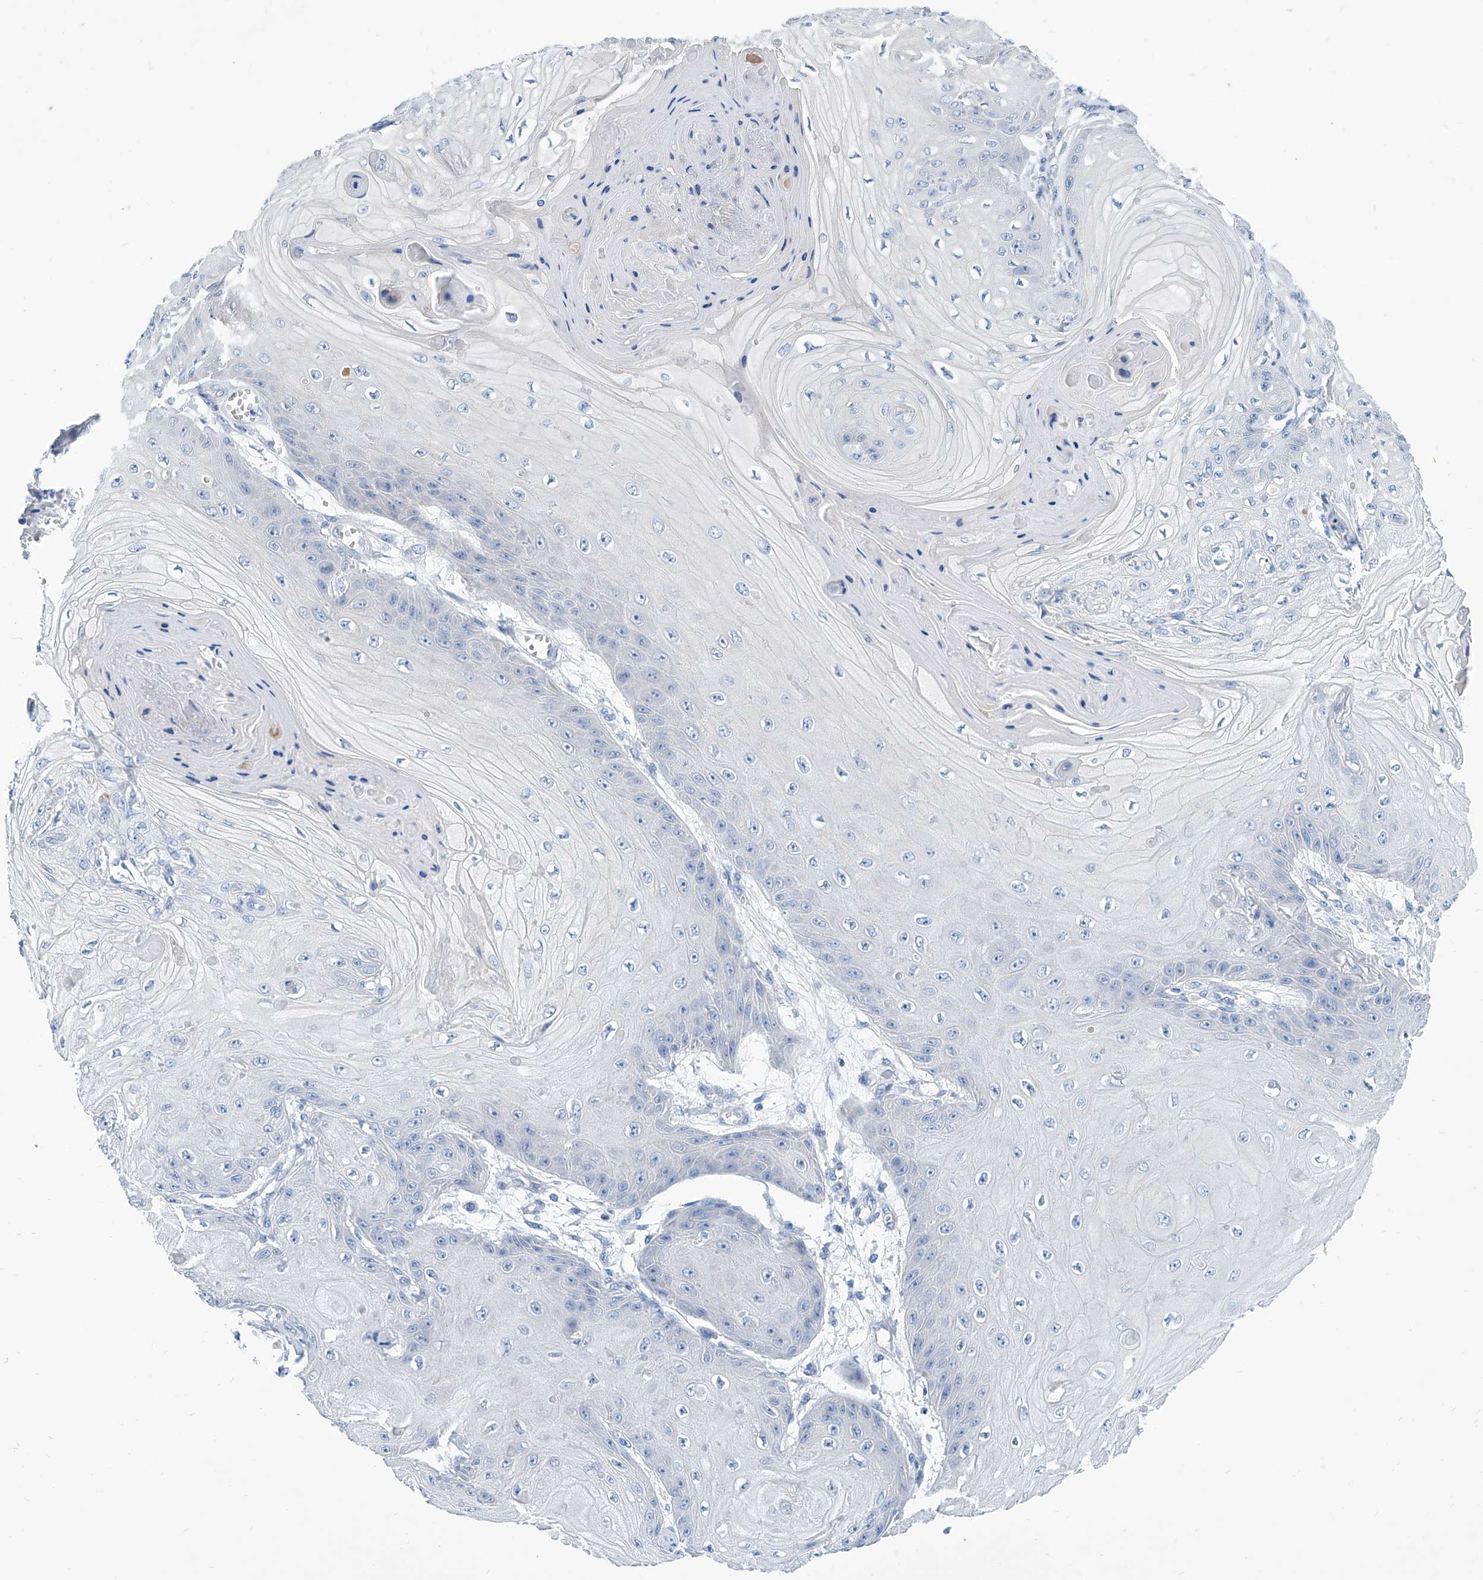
{"staining": {"intensity": "negative", "quantity": "none", "location": "none"}, "tissue": "skin cancer", "cell_type": "Tumor cells", "image_type": "cancer", "snomed": [{"axis": "morphology", "description": "Squamous cell carcinoma, NOS"}, {"axis": "topography", "description": "Skin"}], "caption": "High power microscopy histopathology image of an IHC image of squamous cell carcinoma (skin), revealing no significant positivity in tumor cells.", "gene": "ZNF519", "patient": {"sex": "male", "age": 74}}